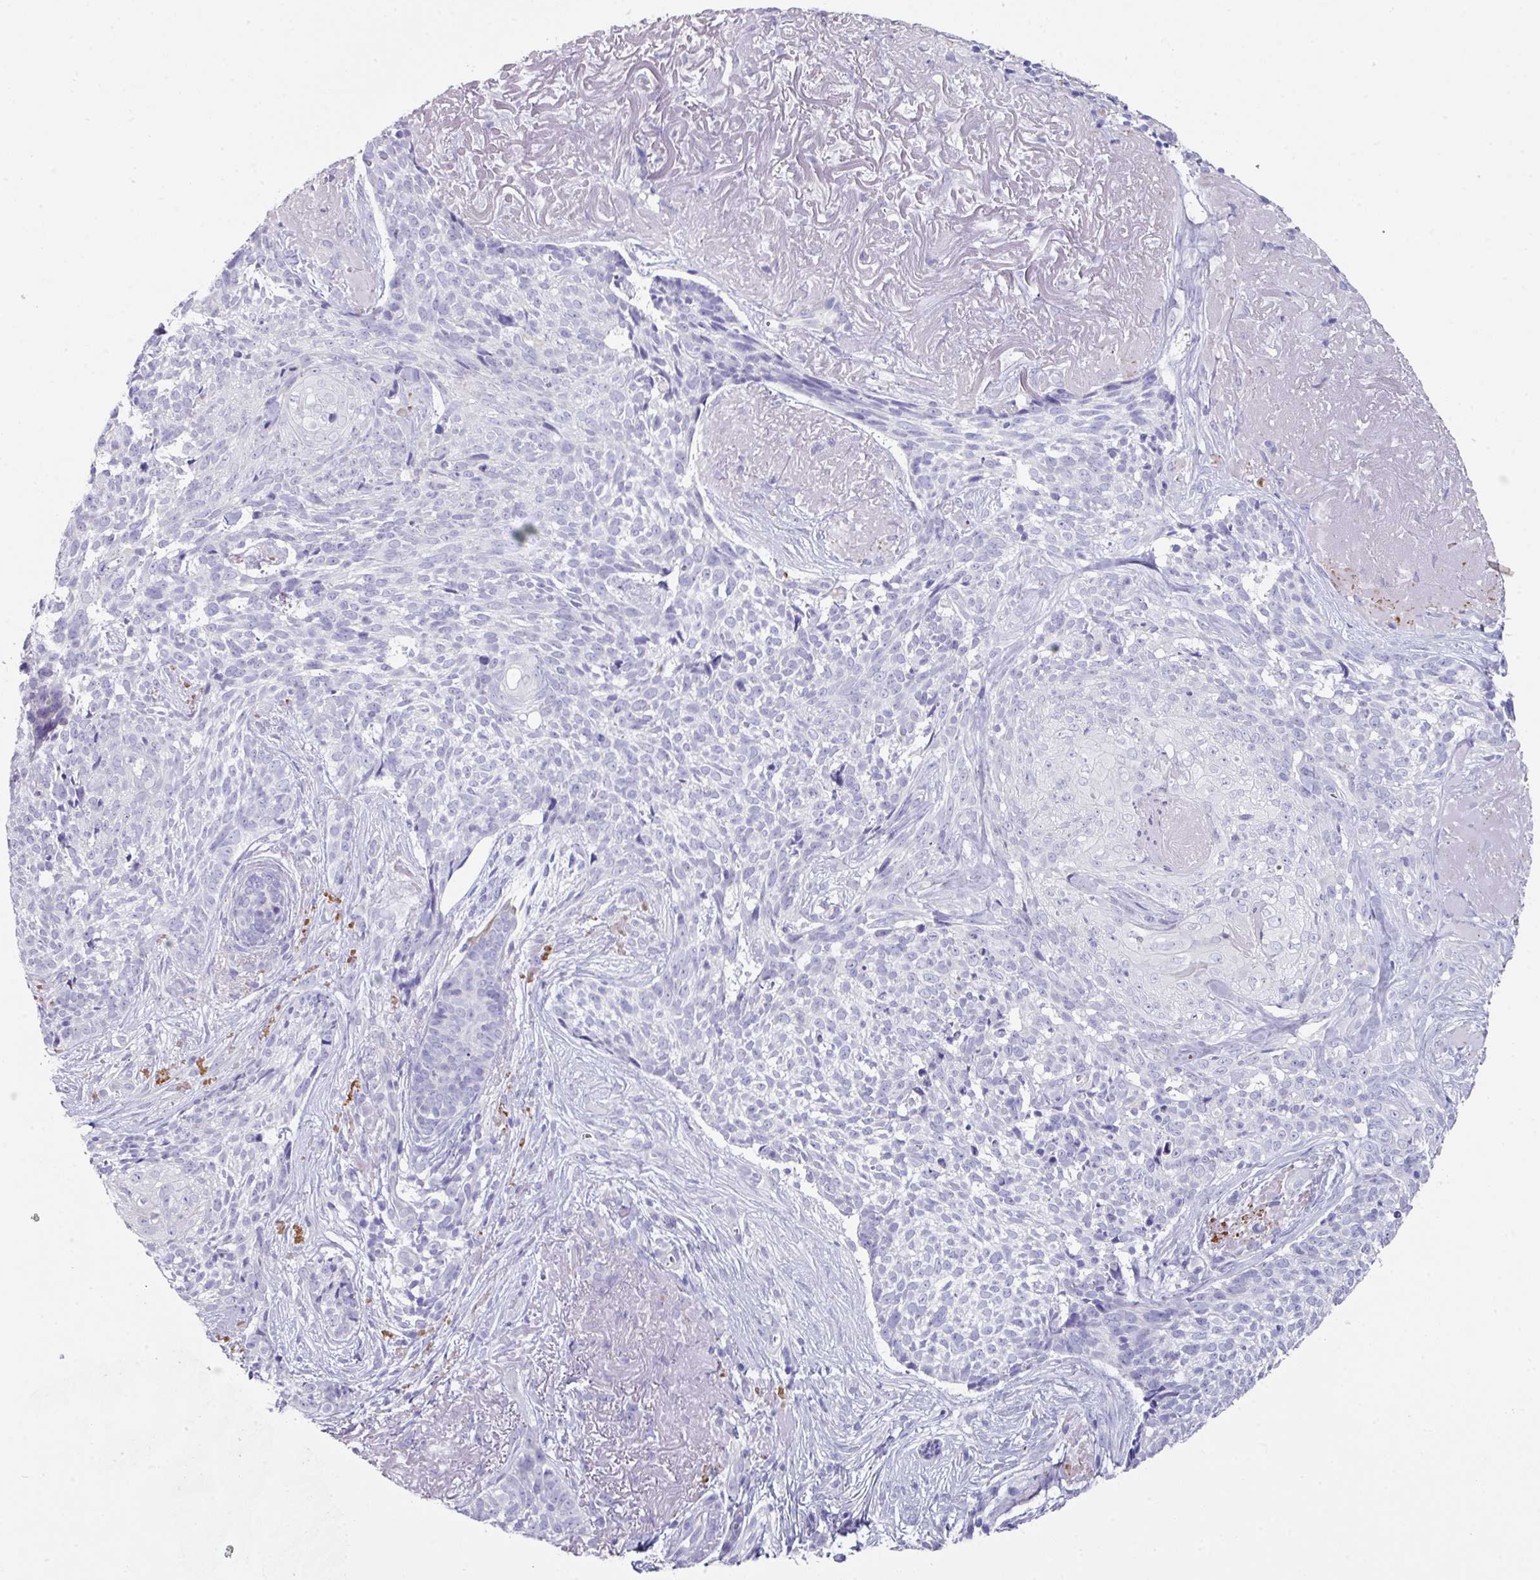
{"staining": {"intensity": "negative", "quantity": "none", "location": "none"}, "tissue": "skin cancer", "cell_type": "Tumor cells", "image_type": "cancer", "snomed": [{"axis": "morphology", "description": "Basal cell carcinoma"}, {"axis": "topography", "description": "Skin"}, {"axis": "topography", "description": "Skin of face"}], "caption": "The micrograph displays no staining of tumor cells in skin basal cell carcinoma.", "gene": "PEX10", "patient": {"sex": "female", "age": 95}}